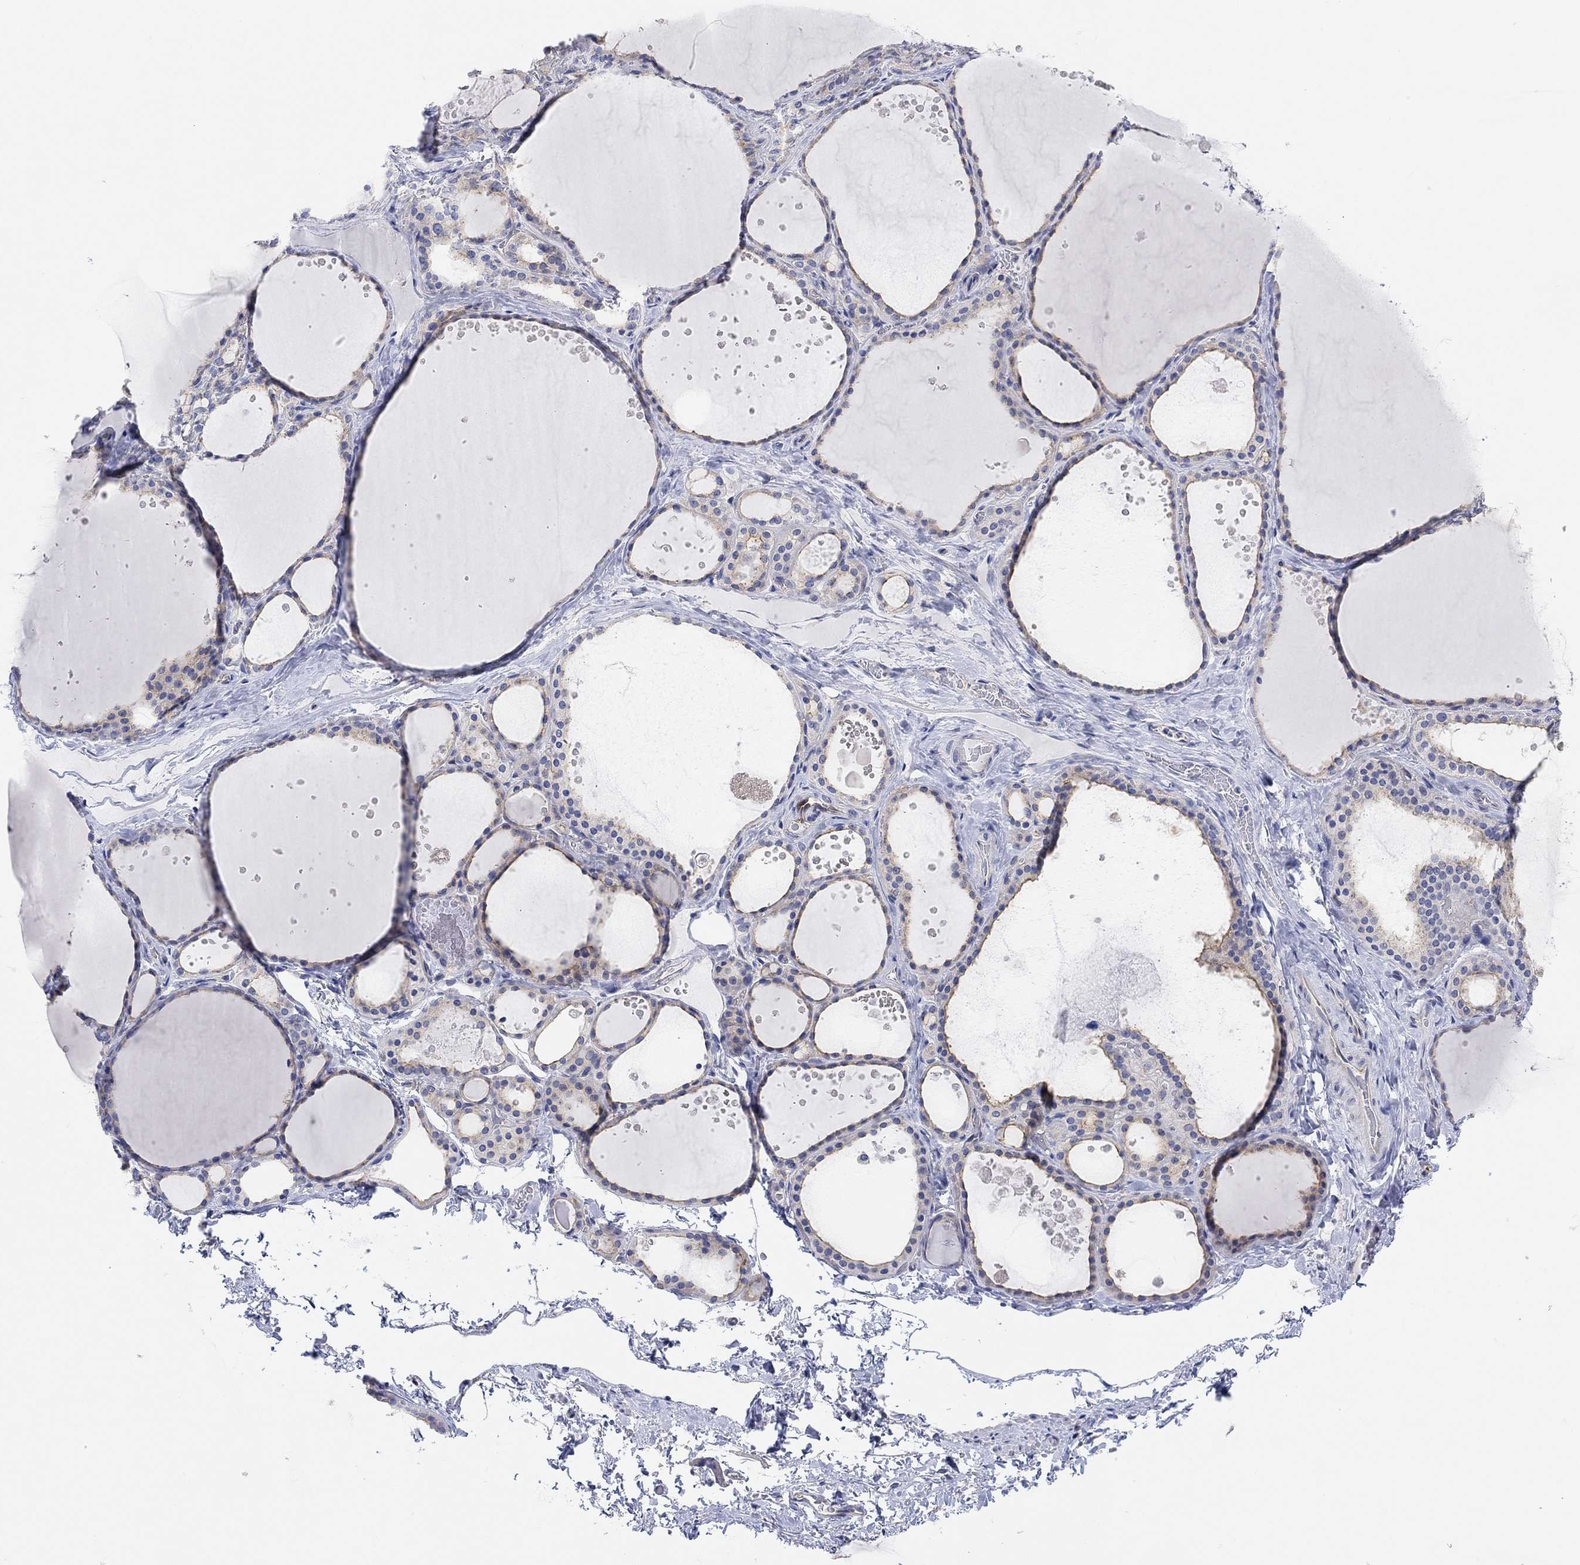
{"staining": {"intensity": "strong", "quantity": "<25%", "location": "cytoplasmic/membranous"}, "tissue": "thyroid gland", "cell_type": "Glandular cells", "image_type": "normal", "snomed": [{"axis": "morphology", "description": "Normal tissue, NOS"}, {"axis": "topography", "description": "Thyroid gland"}], "caption": "Protein staining exhibits strong cytoplasmic/membranous staining in about <25% of glandular cells in benign thyroid gland. The protein is stained brown, and the nuclei are stained in blue (DAB (3,3'-diaminobenzidine) IHC with brightfield microscopy, high magnification).", "gene": "RGS1", "patient": {"sex": "male", "age": 63}}